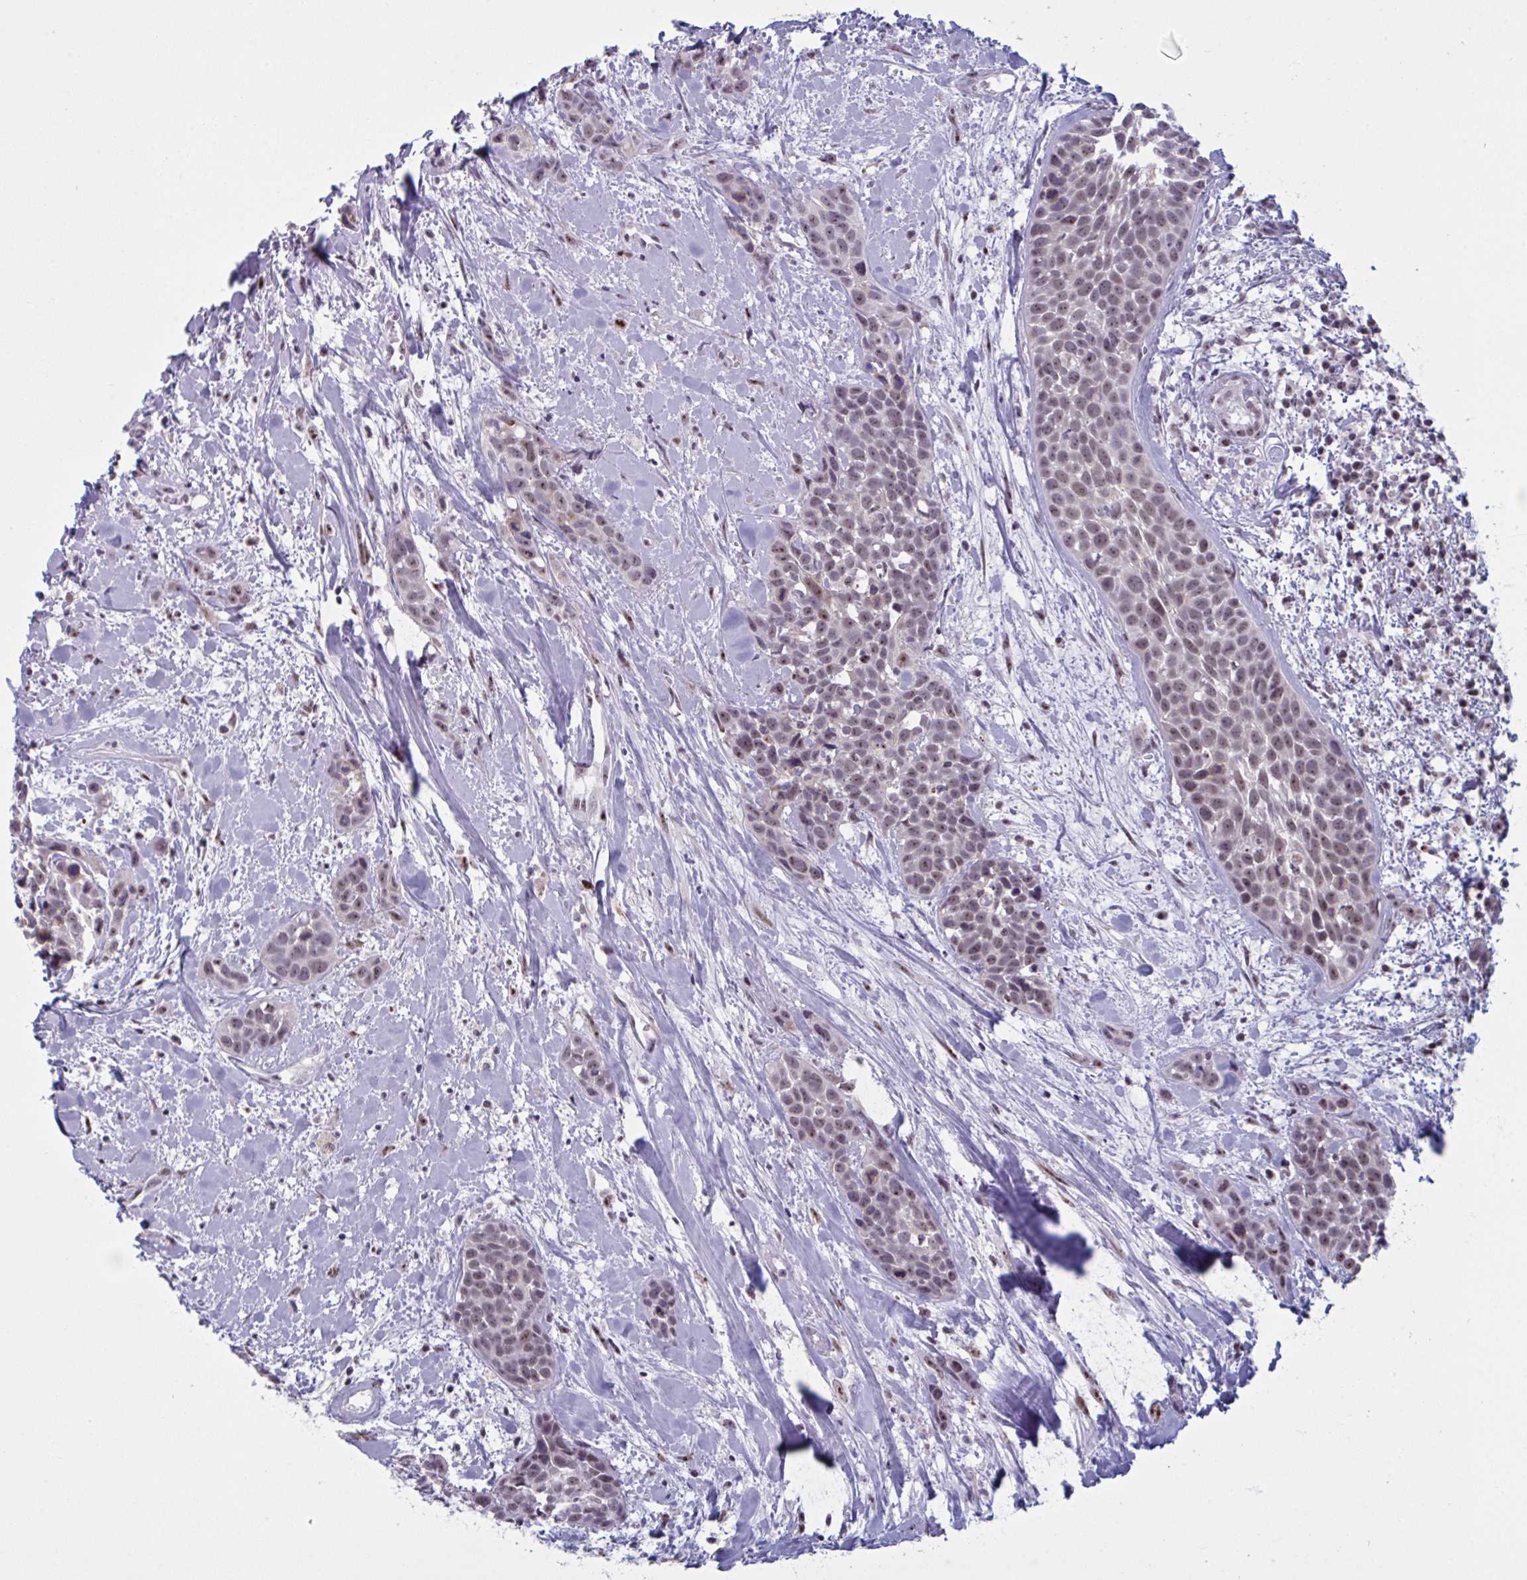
{"staining": {"intensity": "weak", "quantity": ">75%", "location": "nuclear"}, "tissue": "head and neck cancer", "cell_type": "Tumor cells", "image_type": "cancer", "snomed": [{"axis": "morphology", "description": "Squamous cell carcinoma, NOS"}, {"axis": "topography", "description": "Head-Neck"}], "caption": "Immunohistochemistry (IHC) photomicrograph of neoplastic tissue: head and neck cancer (squamous cell carcinoma) stained using immunohistochemistry exhibits low levels of weak protein expression localized specifically in the nuclear of tumor cells, appearing as a nuclear brown color.", "gene": "TGM6", "patient": {"sex": "female", "age": 50}}